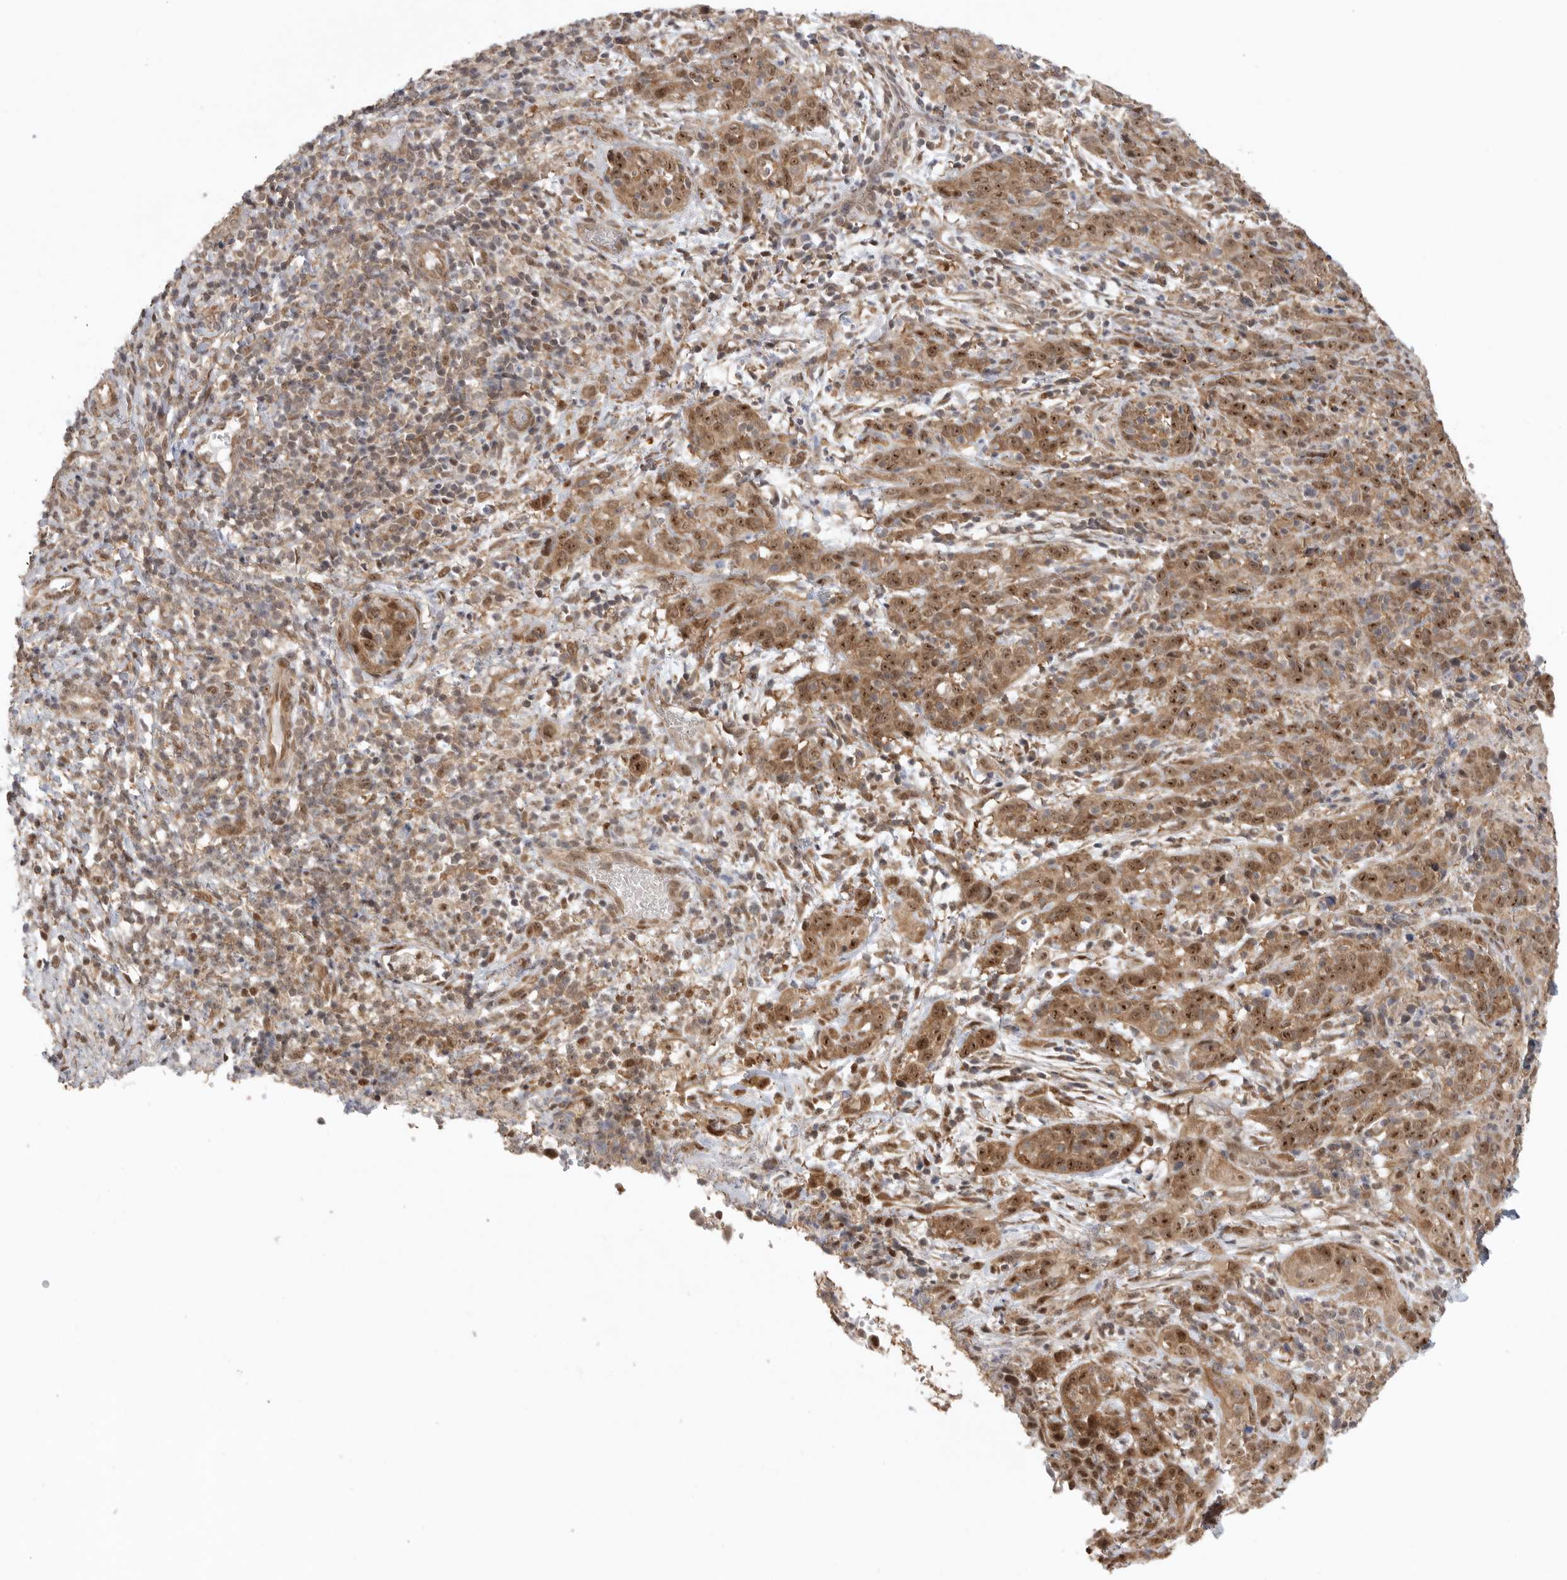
{"staining": {"intensity": "moderate", "quantity": ">75%", "location": "cytoplasmic/membranous,nuclear"}, "tissue": "cervical cancer", "cell_type": "Tumor cells", "image_type": "cancer", "snomed": [{"axis": "morphology", "description": "Squamous cell carcinoma, NOS"}, {"axis": "topography", "description": "Cervix"}], "caption": "Immunohistochemical staining of cervical cancer shows moderate cytoplasmic/membranous and nuclear protein staining in about >75% of tumor cells.", "gene": "VPS50", "patient": {"sex": "female", "age": 46}}